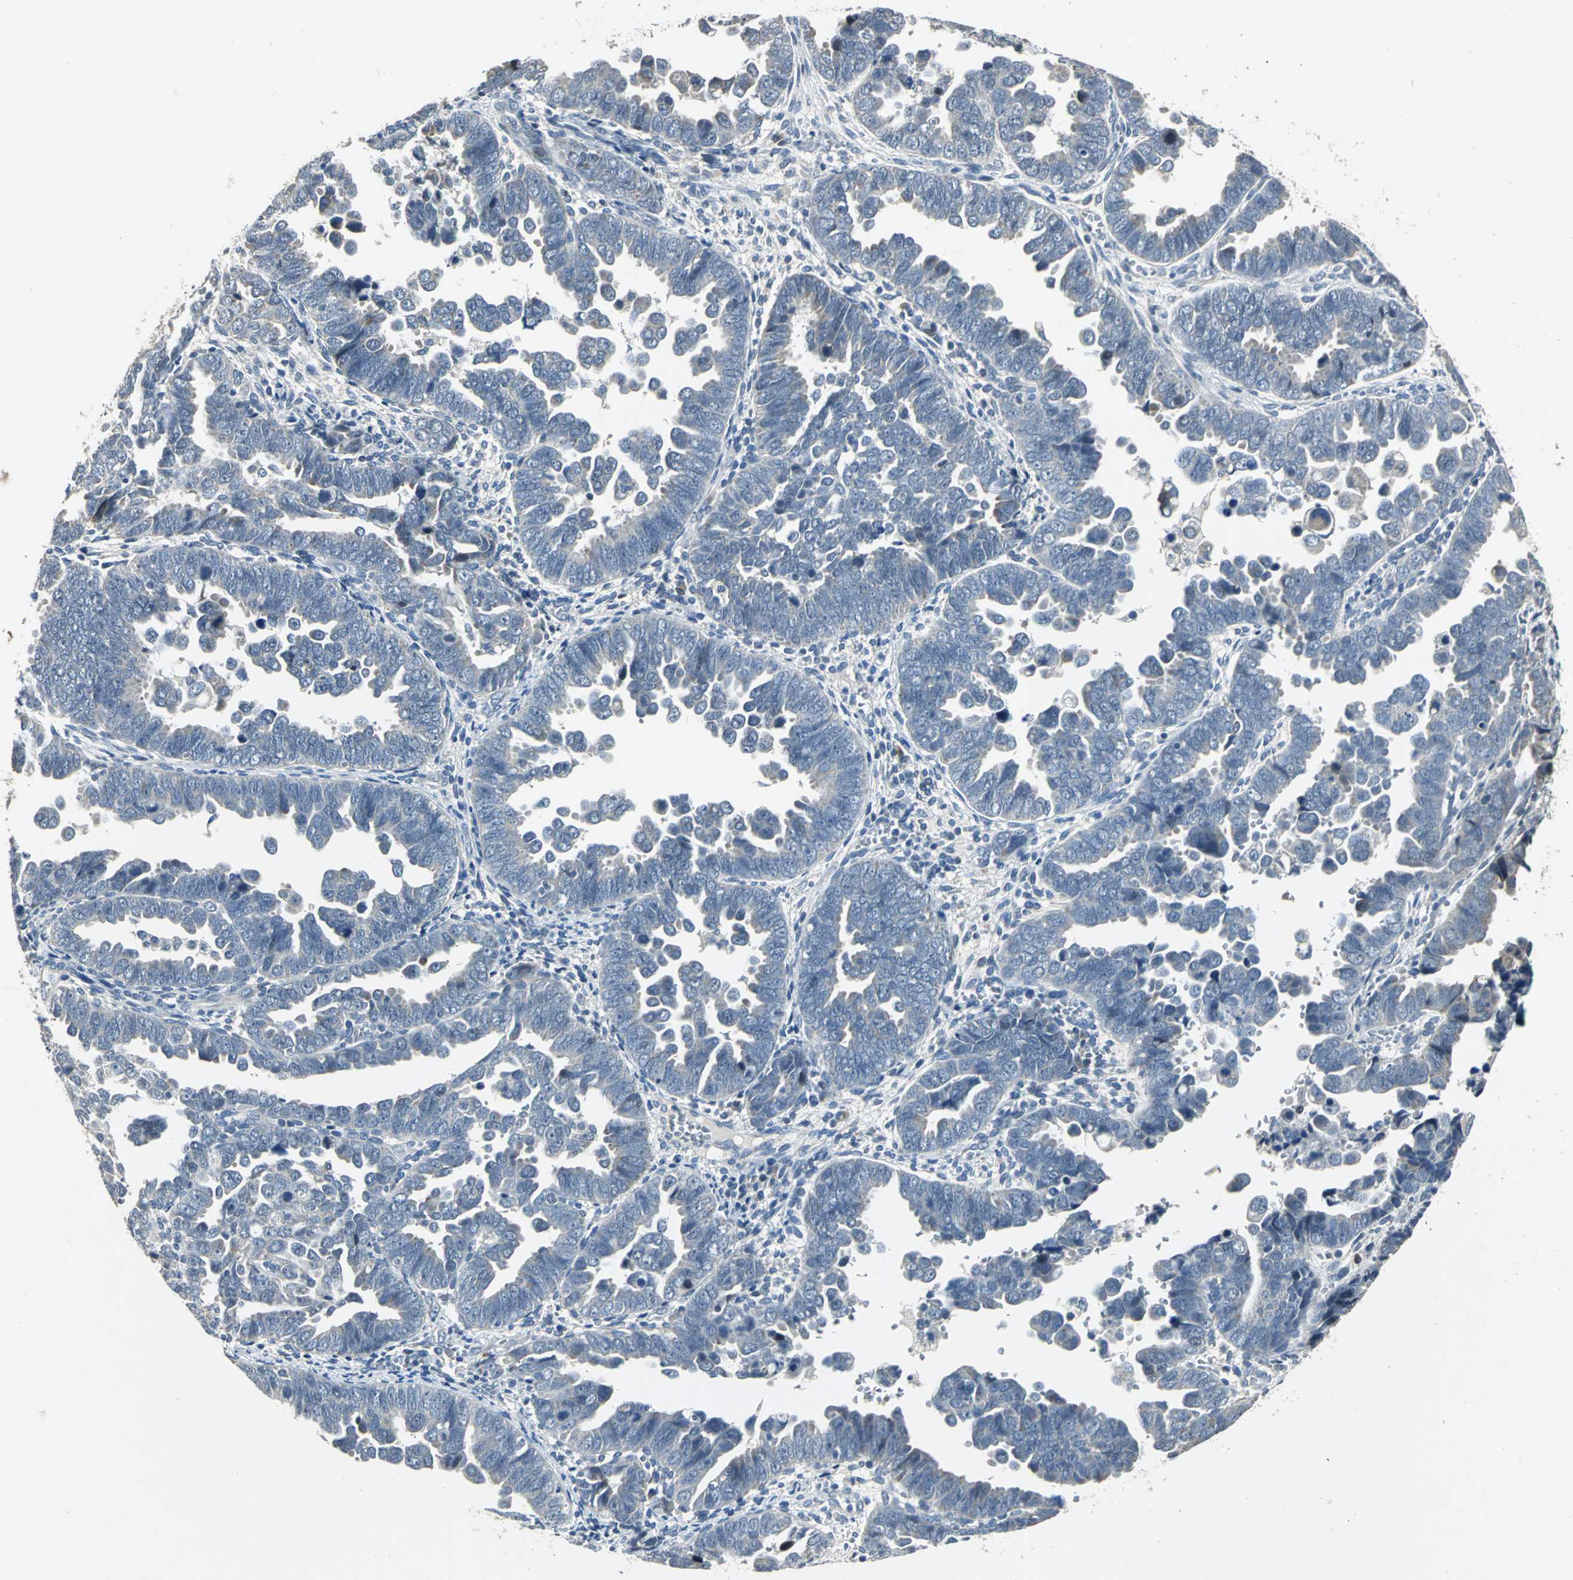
{"staining": {"intensity": "moderate", "quantity": "25%-75%", "location": "cytoplasmic/membranous"}, "tissue": "endometrial cancer", "cell_type": "Tumor cells", "image_type": "cancer", "snomed": [{"axis": "morphology", "description": "Adenocarcinoma, NOS"}, {"axis": "topography", "description": "Endometrium"}], "caption": "DAB (3,3'-diaminobenzidine) immunohistochemical staining of endometrial cancer (adenocarcinoma) demonstrates moderate cytoplasmic/membranous protein positivity in approximately 25%-75% of tumor cells. Nuclei are stained in blue.", "gene": "JADE3", "patient": {"sex": "female", "age": 75}}